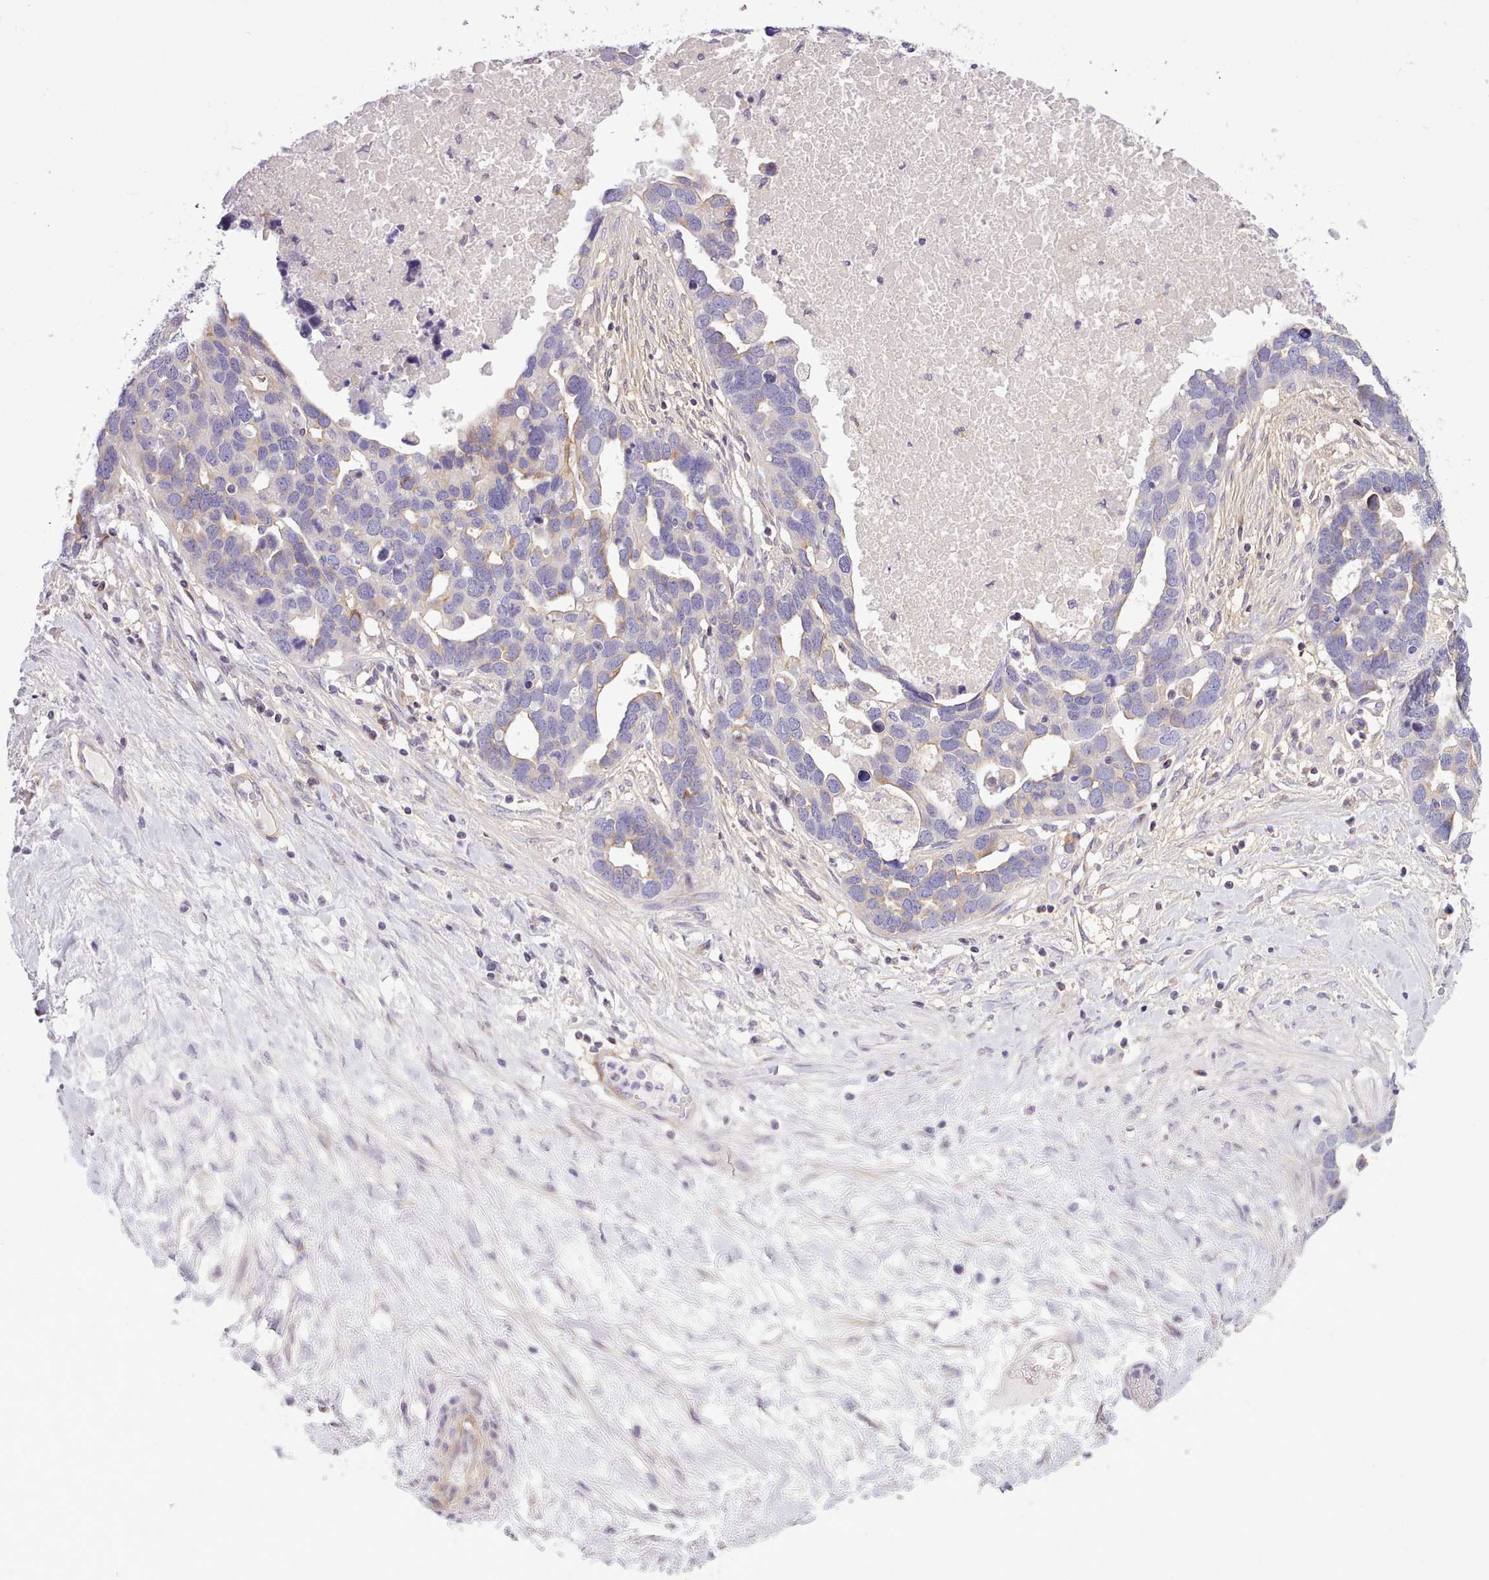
{"staining": {"intensity": "moderate", "quantity": "<25%", "location": "cytoplasmic/membranous"}, "tissue": "ovarian cancer", "cell_type": "Tumor cells", "image_type": "cancer", "snomed": [{"axis": "morphology", "description": "Cystadenocarcinoma, serous, NOS"}, {"axis": "topography", "description": "Ovary"}], "caption": "IHC (DAB (3,3'-diaminobenzidine)) staining of ovarian cancer reveals moderate cytoplasmic/membranous protein expression in approximately <25% of tumor cells.", "gene": "CYP2A13", "patient": {"sex": "female", "age": 54}}